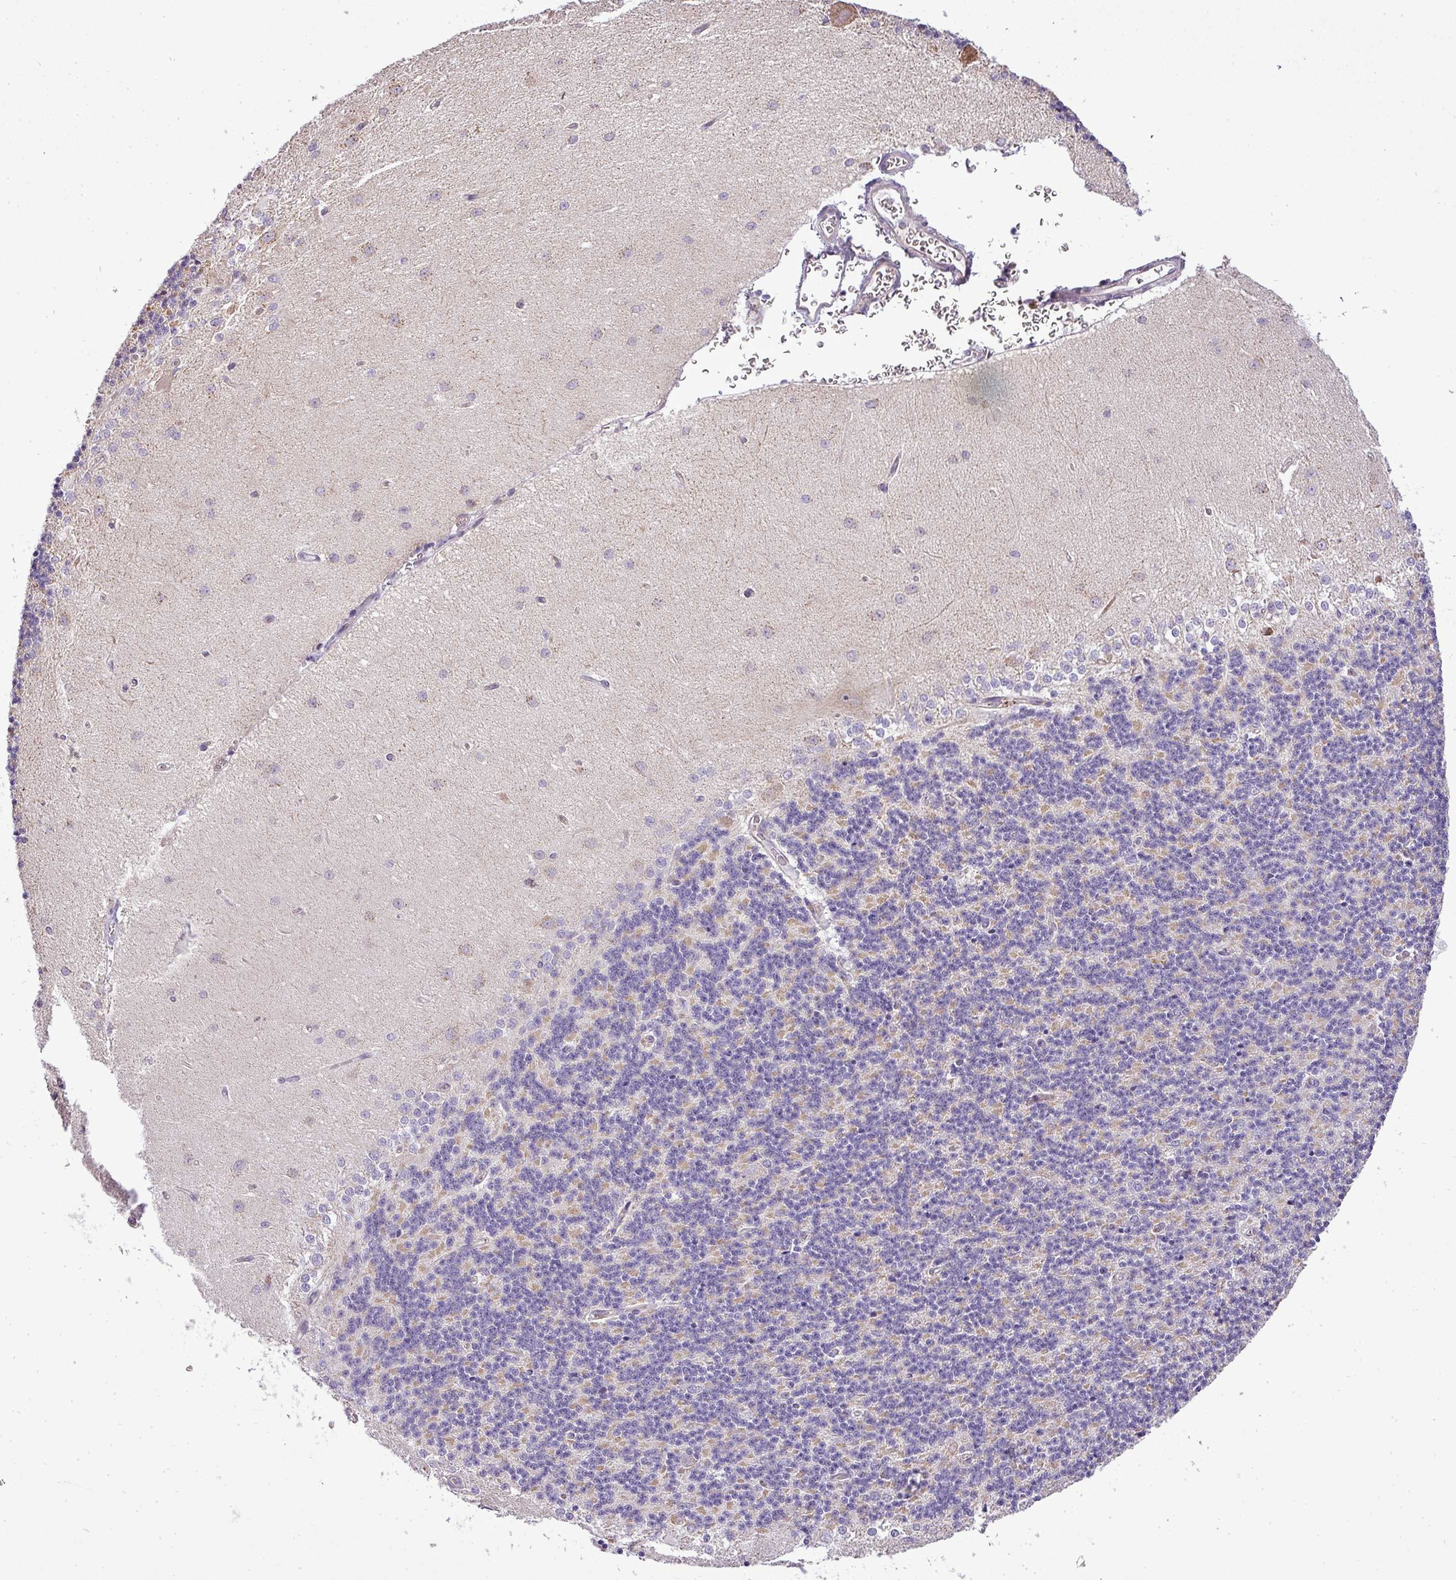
{"staining": {"intensity": "negative", "quantity": "none", "location": "none"}, "tissue": "cerebellum", "cell_type": "Cells in granular layer", "image_type": "normal", "snomed": [{"axis": "morphology", "description": "Normal tissue, NOS"}, {"axis": "topography", "description": "Cerebellum"}], "caption": "High magnification brightfield microscopy of benign cerebellum stained with DAB (brown) and counterstained with hematoxylin (blue): cells in granular layer show no significant staining.", "gene": "ZDHHC1", "patient": {"sex": "female", "age": 29}}